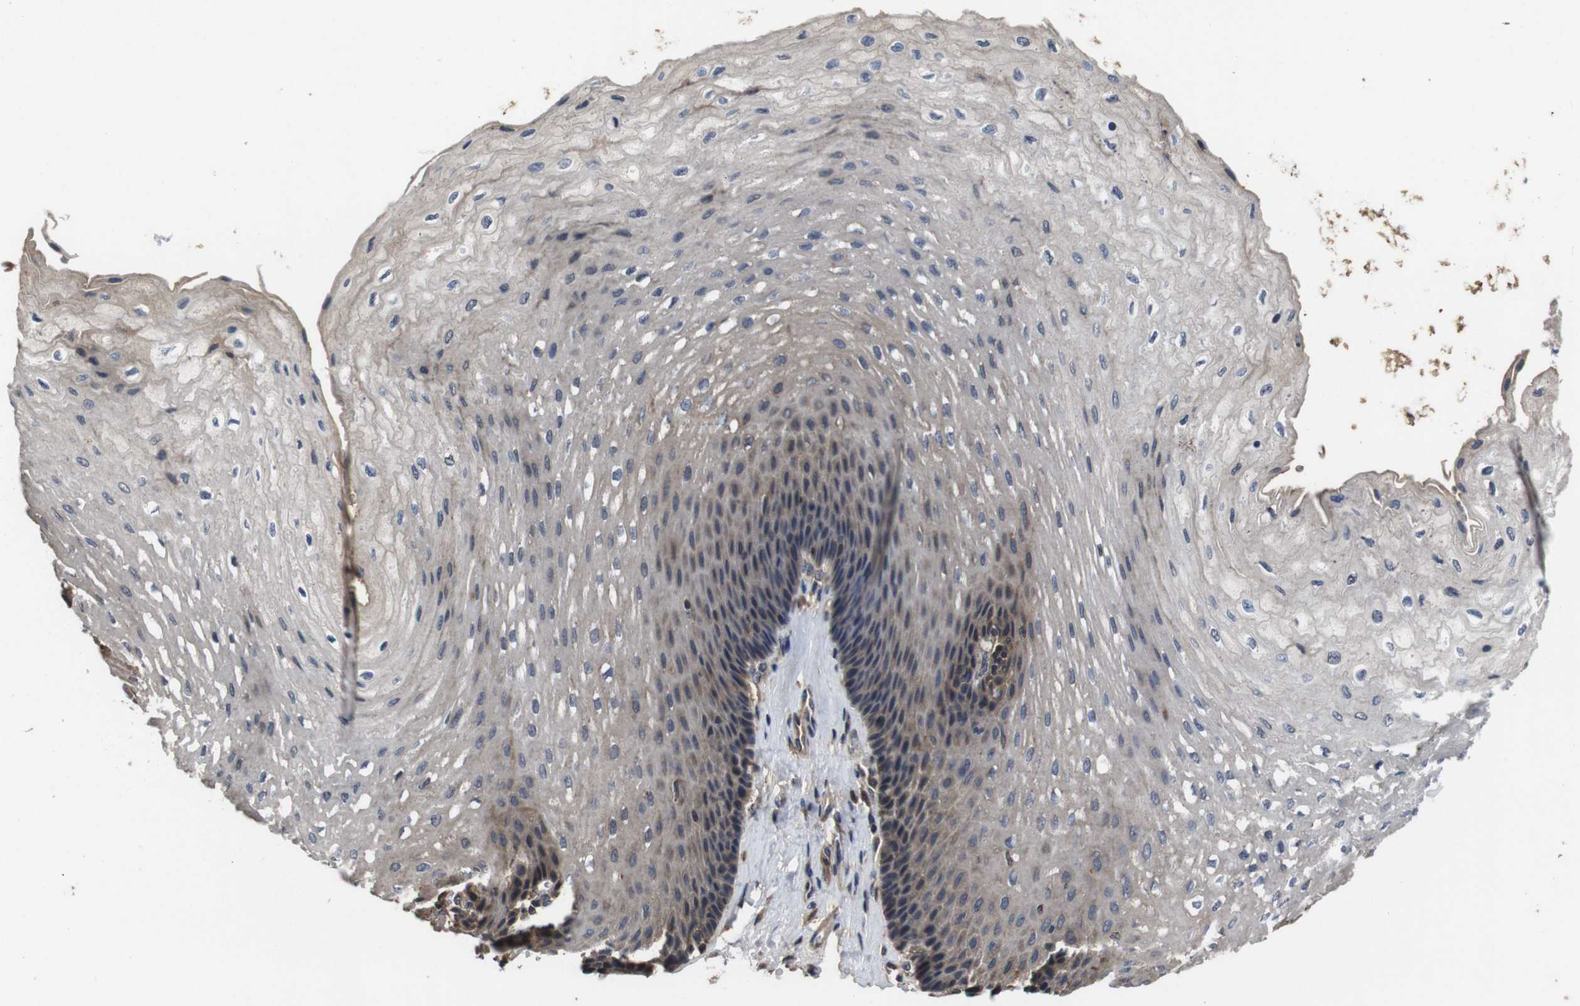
{"staining": {"intensity": "weak", "quantity": "<25%", "location": "cytoplasmic/membranous"}, "tissue": "esophagus", "cell_type": "Squamous epithelial cells", "image_type": "normal", "snomed": [{"axis": "morphology", "description": "Normal tissue, NOS"}, {"axis": "topography", "description": "Esophagus"}], "caption": "Immunohistochemistry (IHC) of normal esophagus demonstrates no expression in squamous epithelial cells. The staining is performed using DAB brown chromogen with nuclei counter-stained in using hematoxylin.", "gene": "CXCL11", "patient": {"sex": "female", "age": 72}}